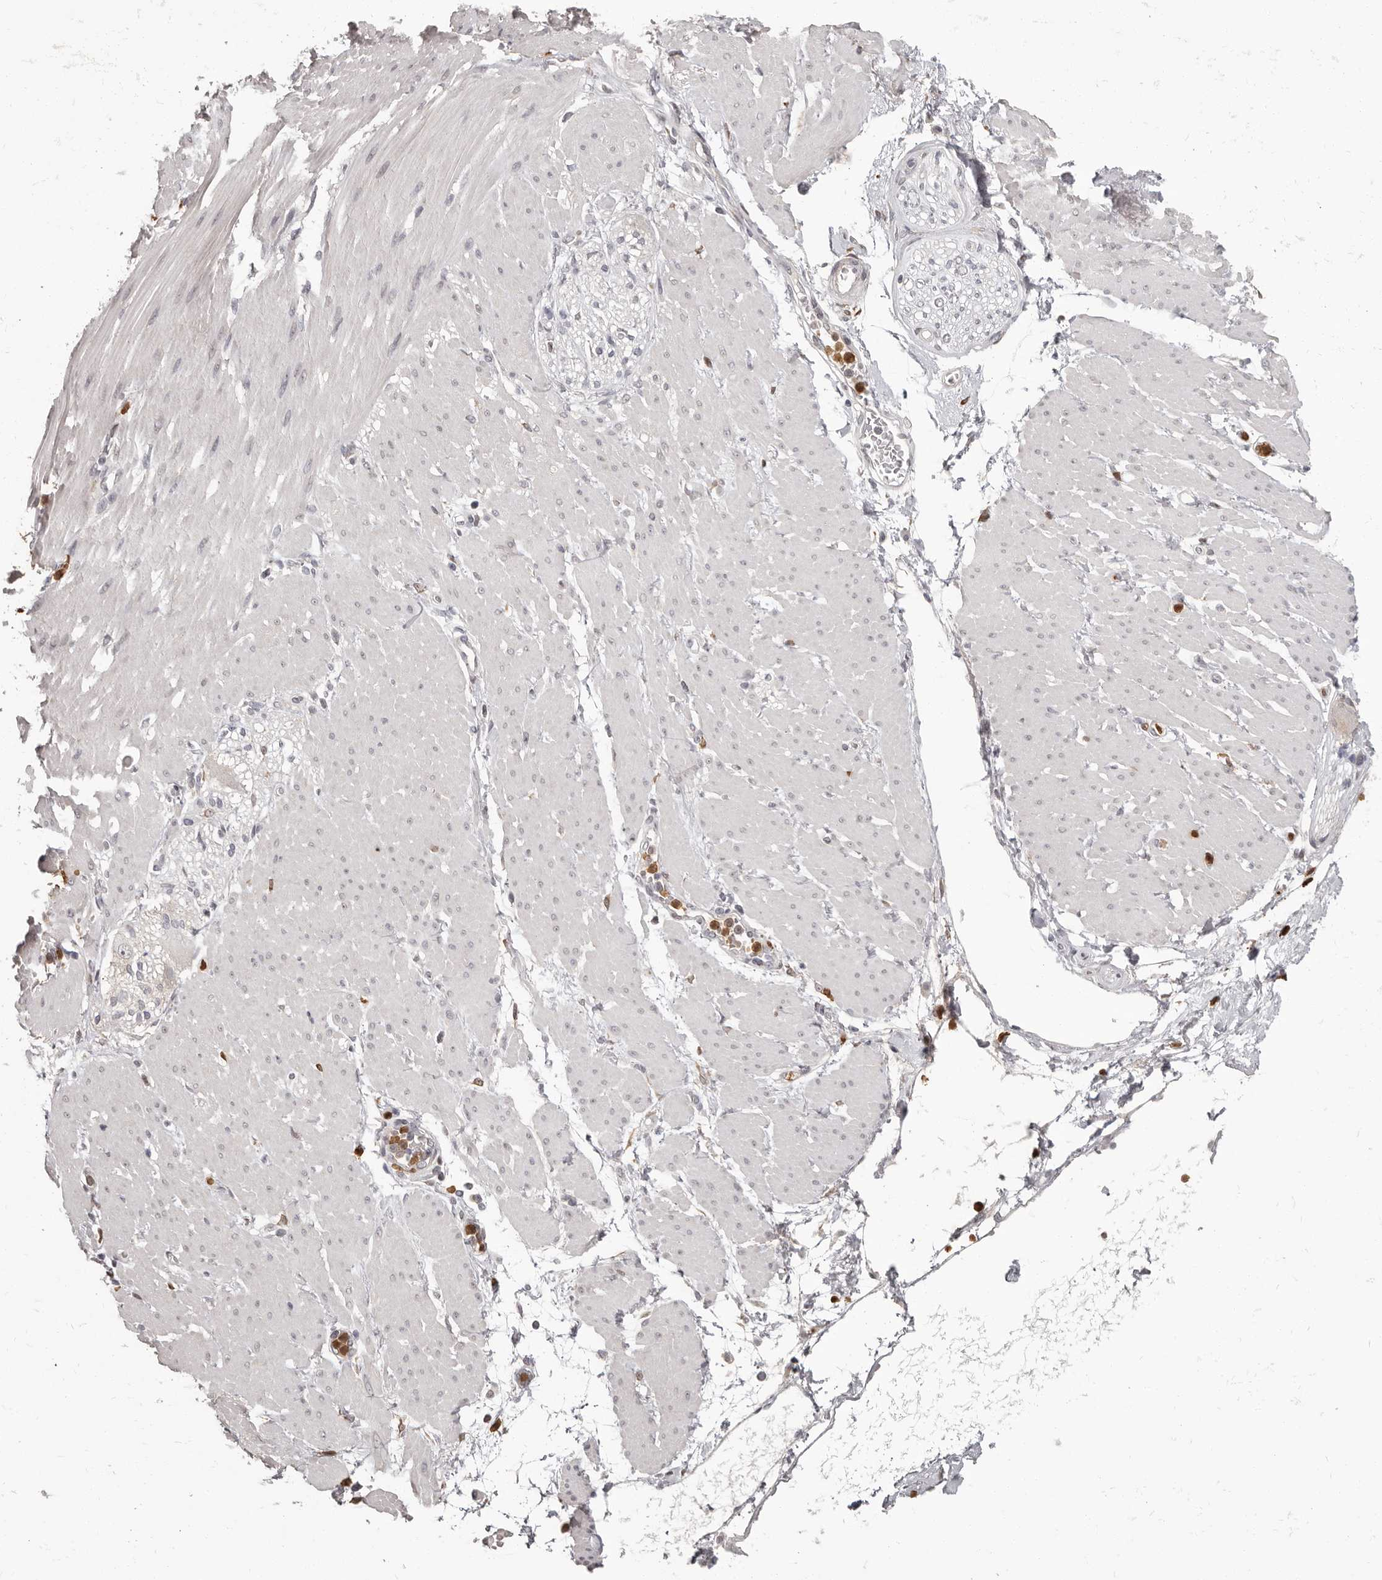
{"staining": {"intensity": "negative", "quantity": "none", "location": "none"}, "tissue": "soft tissue", "cell_type": "Fibroblasts", "image_type": "normal", "snomed": [{"axis": "morphology", "description": "Normal tissue, NOS"}, {"axis": "morphology", "description": "Adenocarcinoma, NOS"}, {"axis": "topography", "description": "Duodenum"}, {"axis": "topography", "description": "Peripheral nerve tissue"}], "caption": "DAB (3,3'-diaminobenzidine) immunohistochemical staining of benign human soft tissue demonstrates no significant staining in fibroblasts.", "gene": "GPR157", "patient": {"sex": "female", "age": 60}}